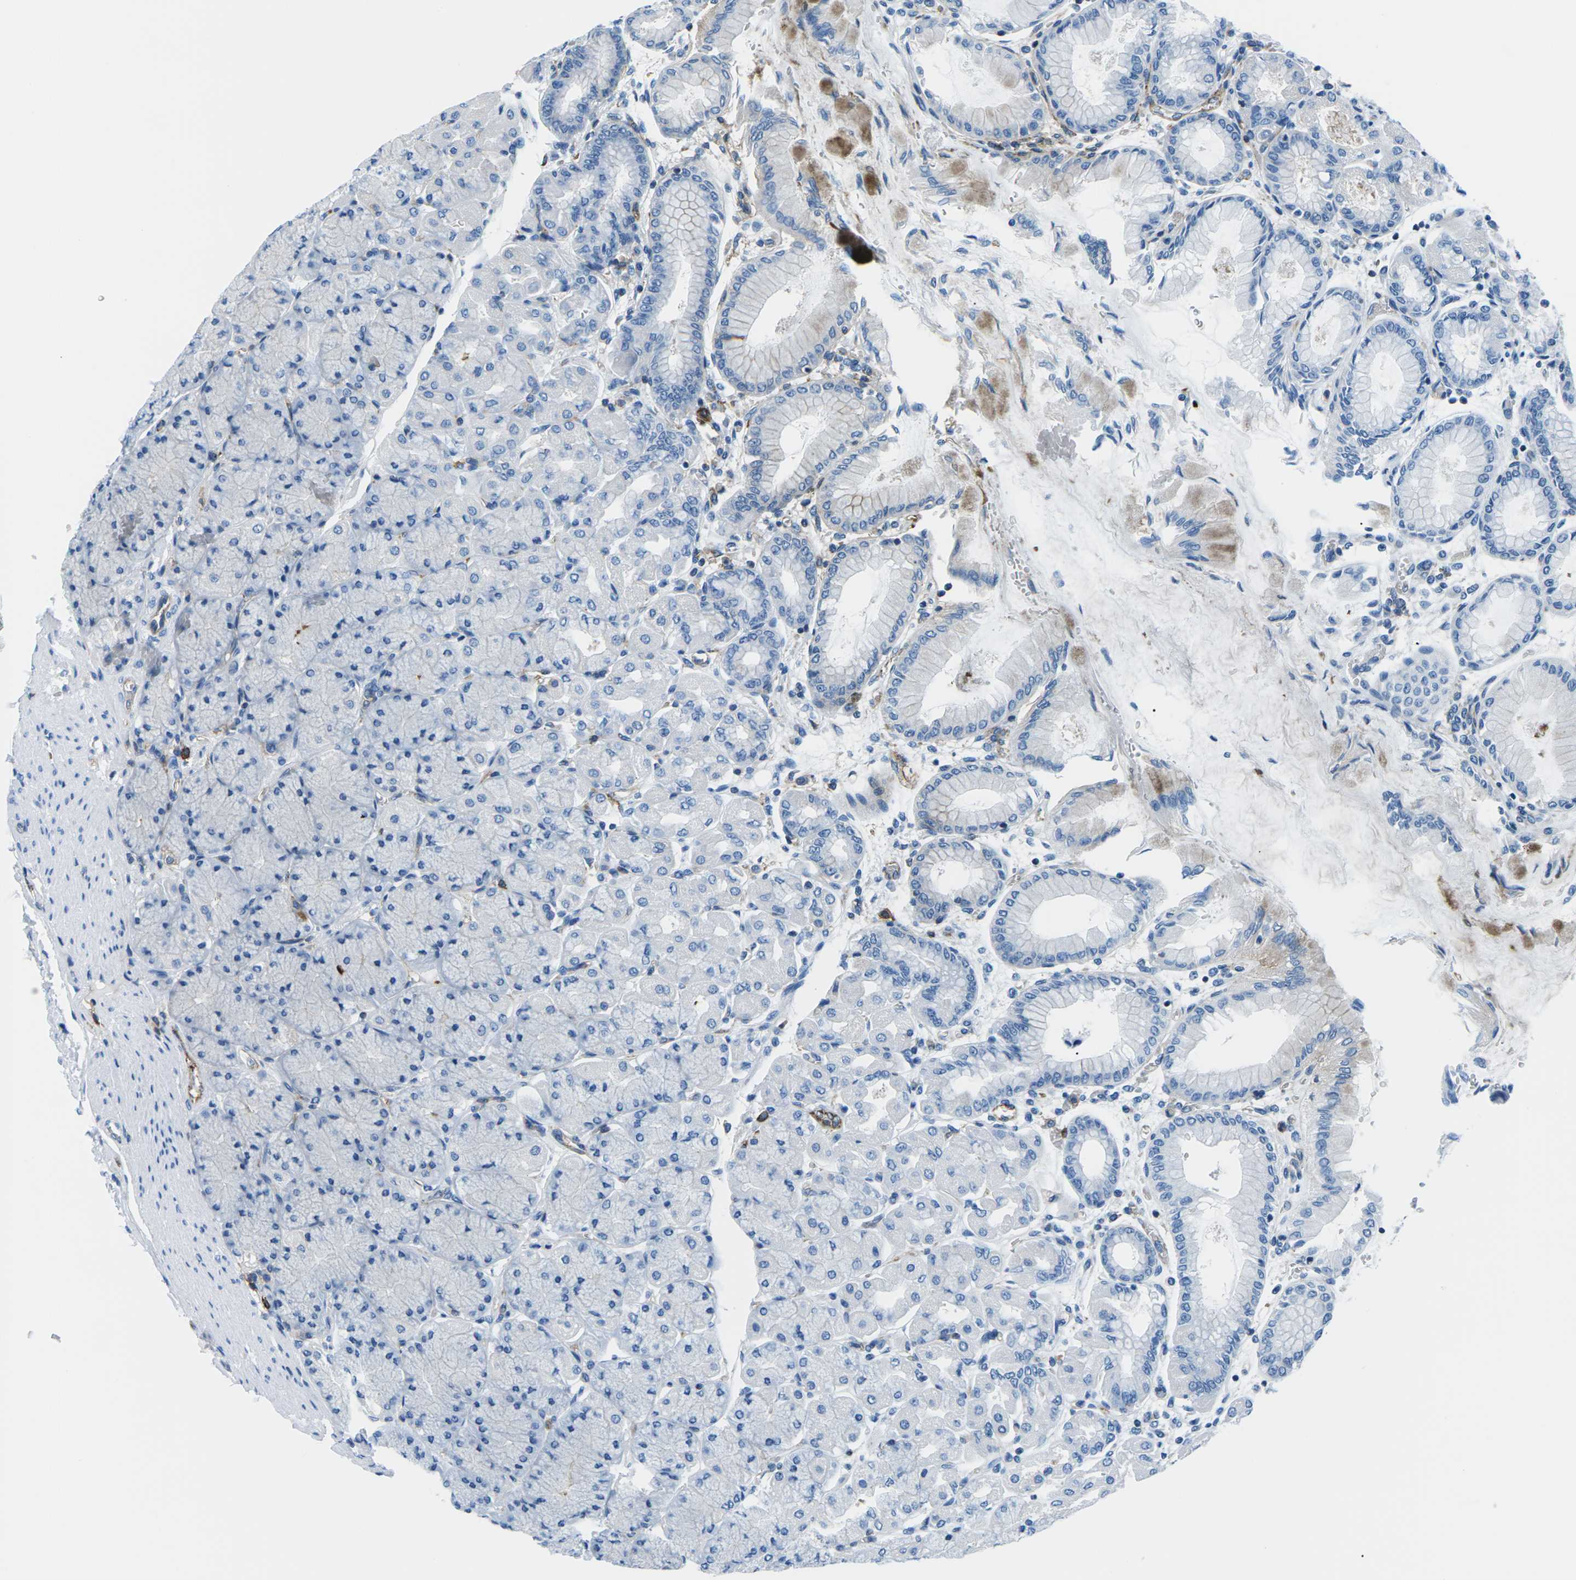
{"staining": {"intensity": "moderate", "quantity": "<25%", "location": "cytoplasmic/membranous"}, "tissue": "stomach", "cell_type": "Glandular cells", "image_type": "normal", "snomed": [{"axis": "morphology", "description": "Normal tissue, NOS"}, {"axis": "topography", "description": "Stomach, upper"}], "caption": "An image showing moderate cytoplasmic/membranous staining in about <25% of glandular cells in benign stomach, as visualized by brown immunohistochemical staining.", "gene": "SOCS4", "patient": {"sex": "female", "age": 56}}